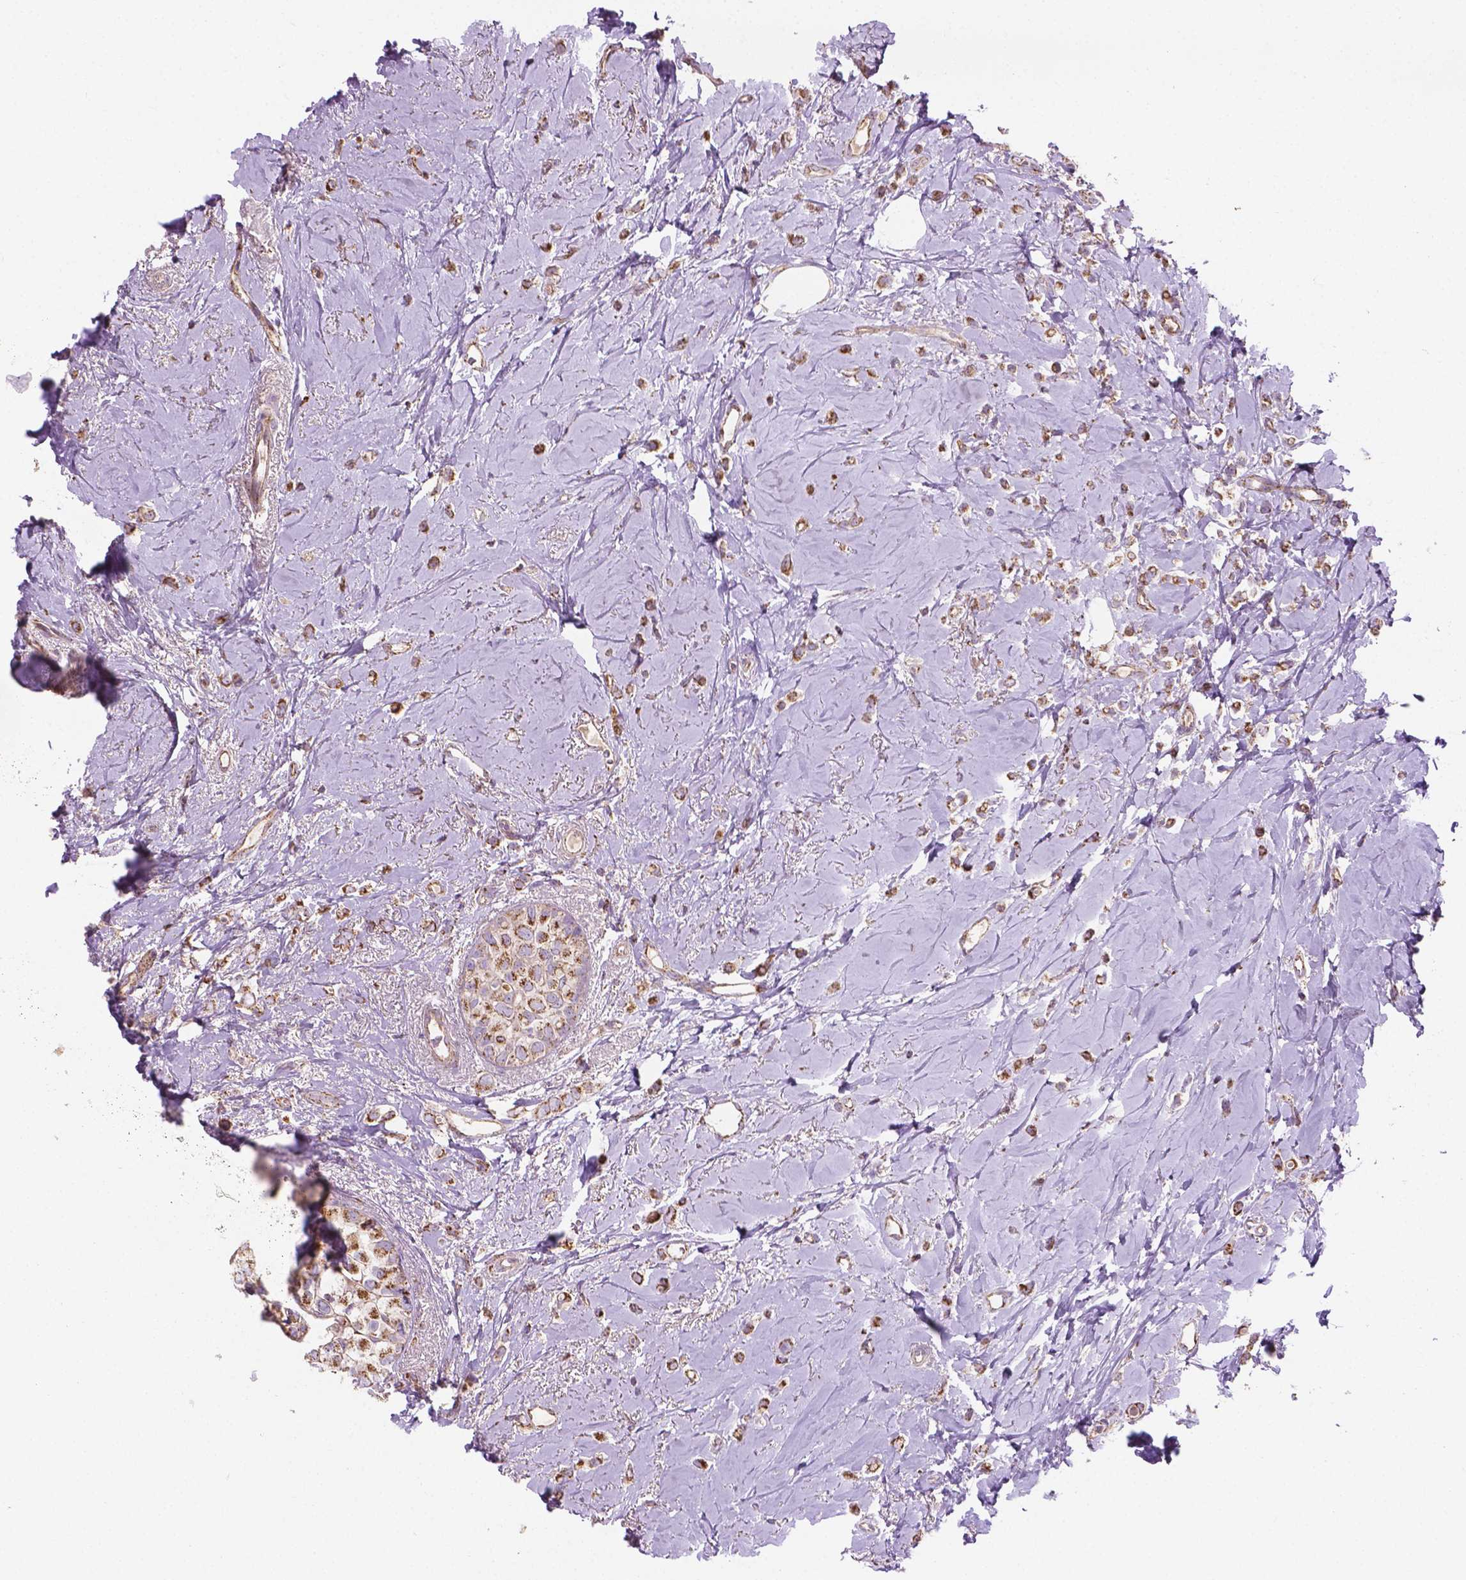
{"staining": {"intensity": "strong", "quantity": ">75%", "location": "cytoplasmic/membranous"}, "tissue": "breast cancer", "cell_type": "Tumor cells", "image_type": "cancer", "snomed": [{"axis": "morphology", "description": "Lobular carcinoma"}, {"axis": "topography", "description": "Breast"}], "caption": "Tumor cells show high levels of strong cytoplasmic/membranous positivity in about >75% of cells in human lobular carcinoma (breast).", "gene": "PIBF1", "patient": {"sex": "female", "age": 66}}